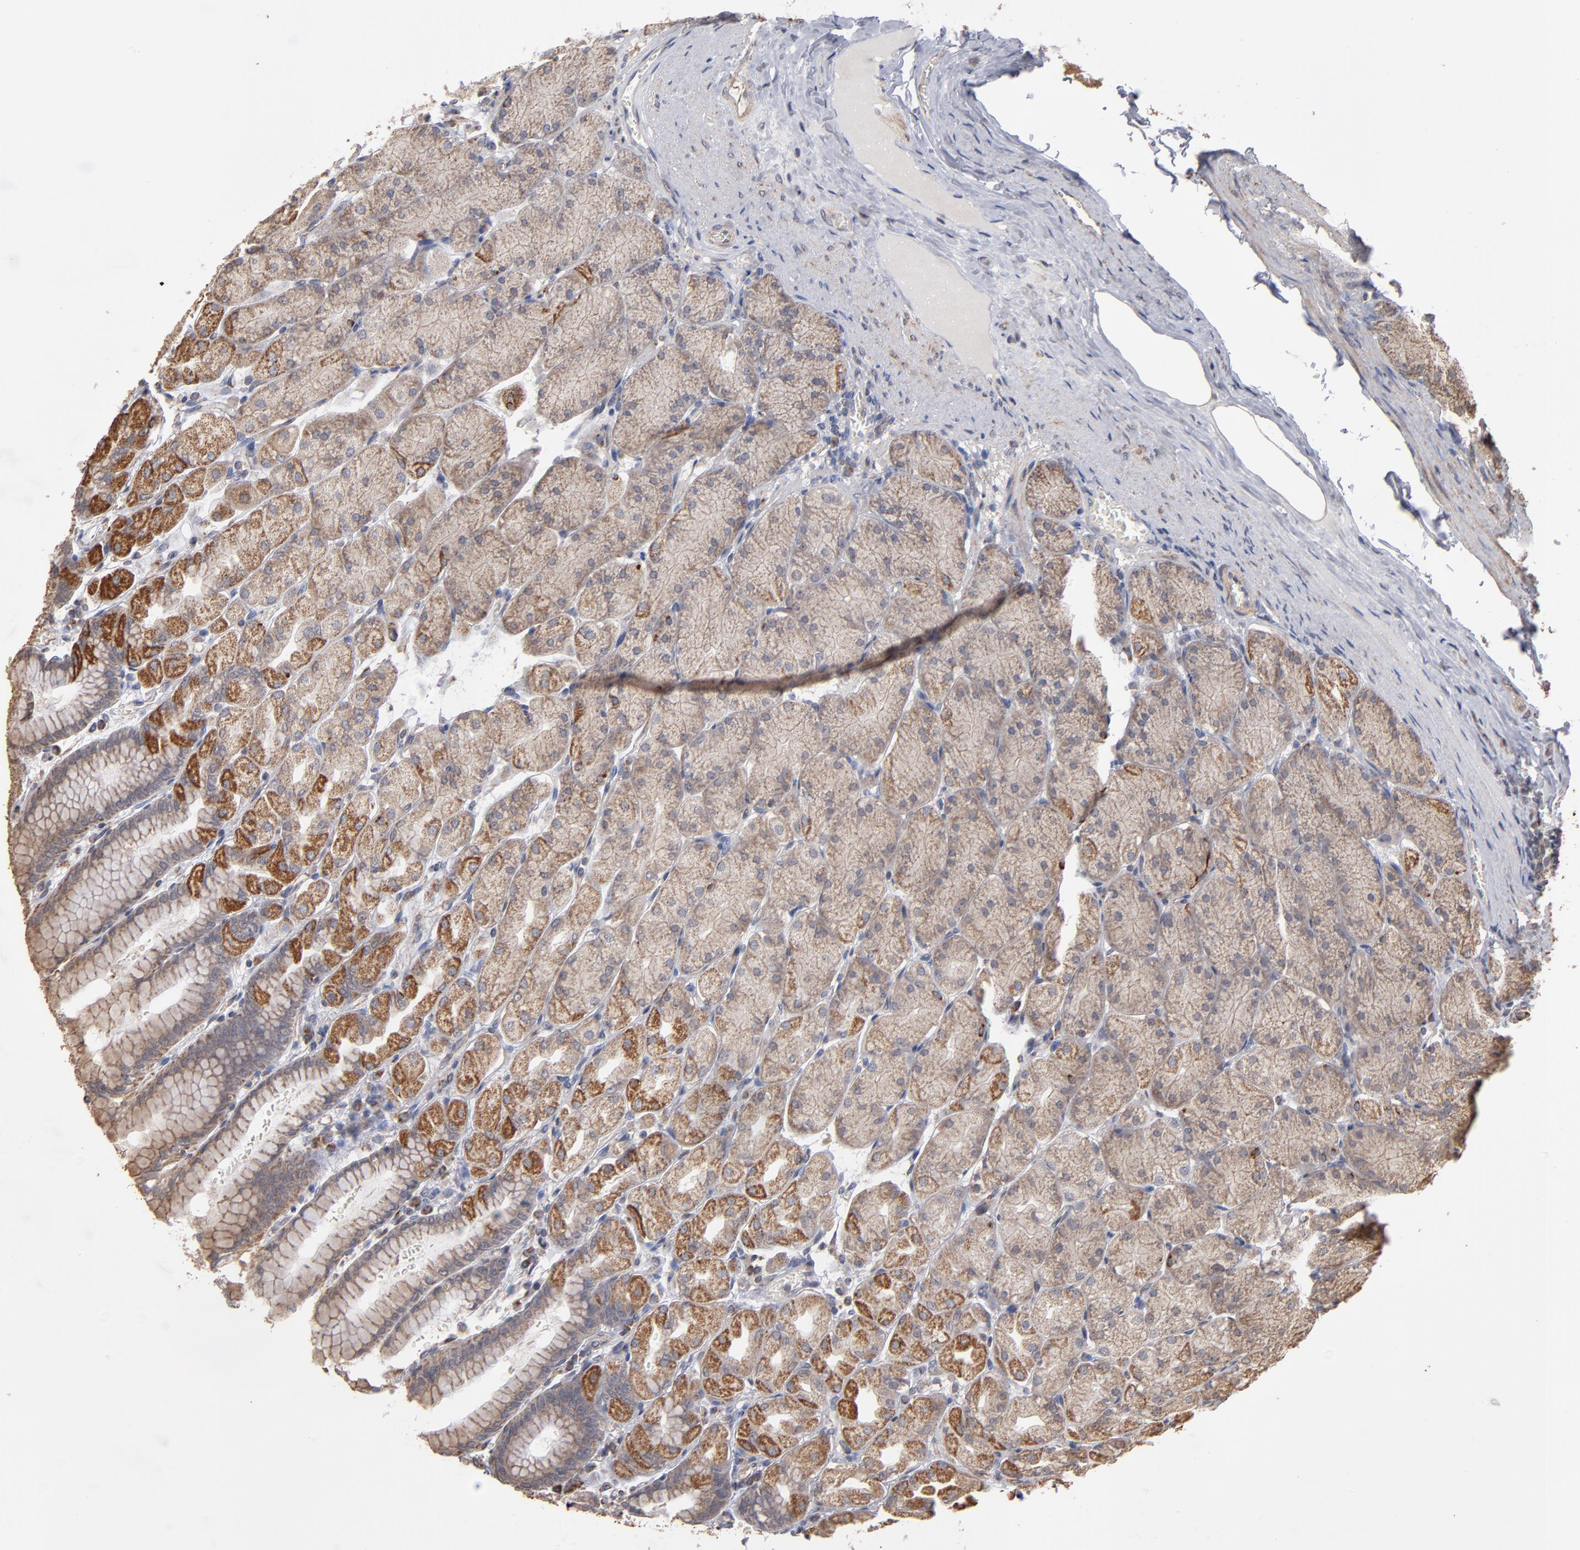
{"staining": {"intensity": "moderate", "quantity": "<25%", "location": "cytoplasmic/membranous"}, "tissue": "stomach", "cell_type": "Glandular cells", "image_type": "normal", "snomed": [{"axis": "morphology", "description": "Normal tissue, NOS"}, {"axis": "topography", "description": "Stomach, upper"}], "caption": "Immunohistochemical staining of benign stomach reveals moderate cytoplasmic/membranous protein staining in approximately <25% of glandular cells.", "gene": "MIPOL1", "patient": {"sex": "female", "age": 56}}